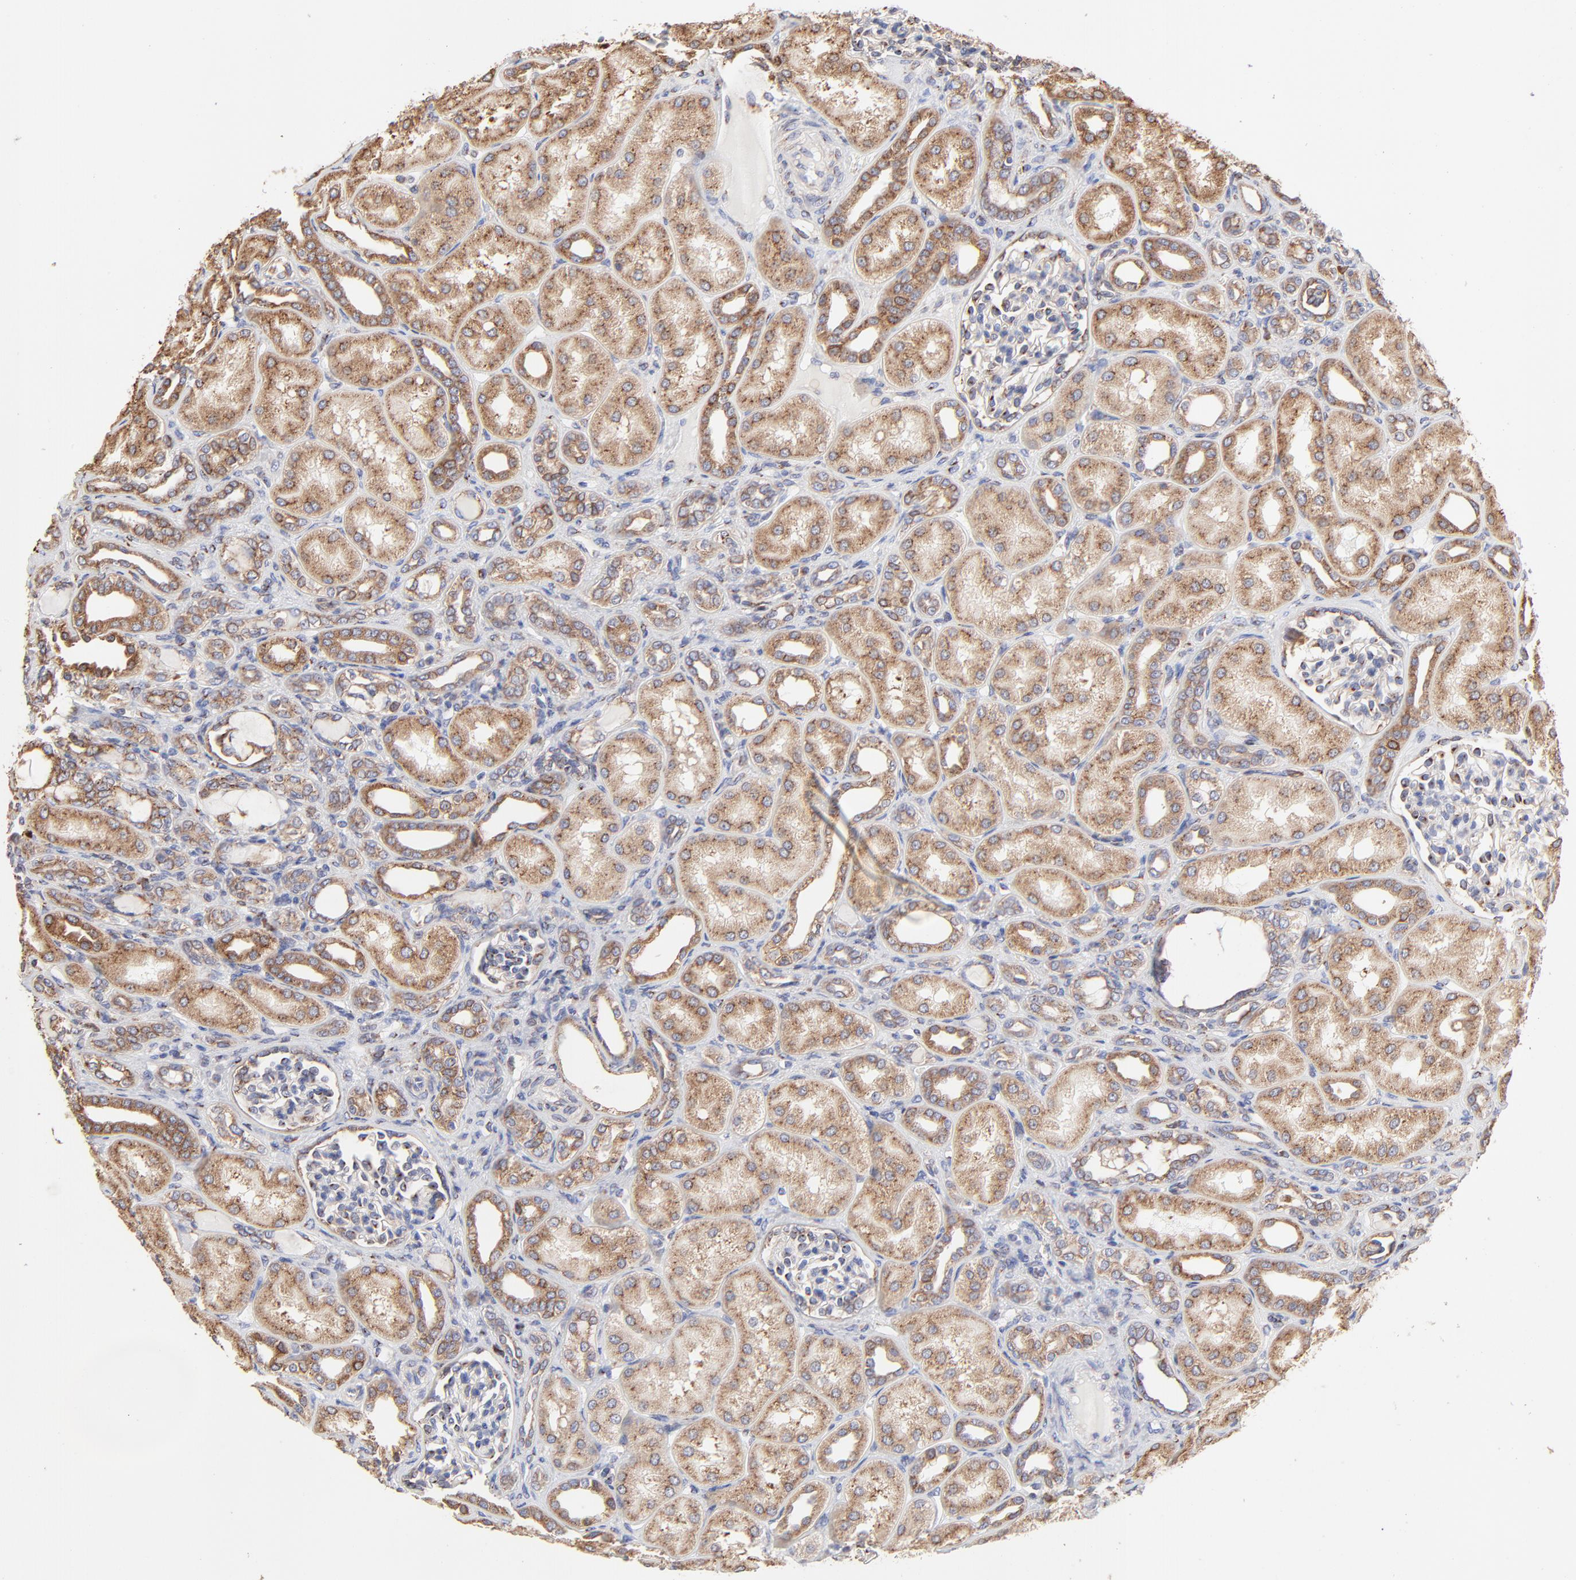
{"staining": {"intensity": "moderate", "quantity": "<25%", "location": "cytoplasmic/membranous"}, "tissue": "kidney", "cell_type": "Cells in glomeruli", "image_type": "normal", "snomed": [{"axis": "morphology", "description": "Normal tissue, NOS"}, {"axis": "topography", "description": "Kidney"}], "caption": "A low amount of moderate cytoplasmic/membranous staining is present in about <25% of cells in glomeruli in unremarkable kidney.", "gene": "LMAN1", "patient": {"sex": "male", "age": 7}}